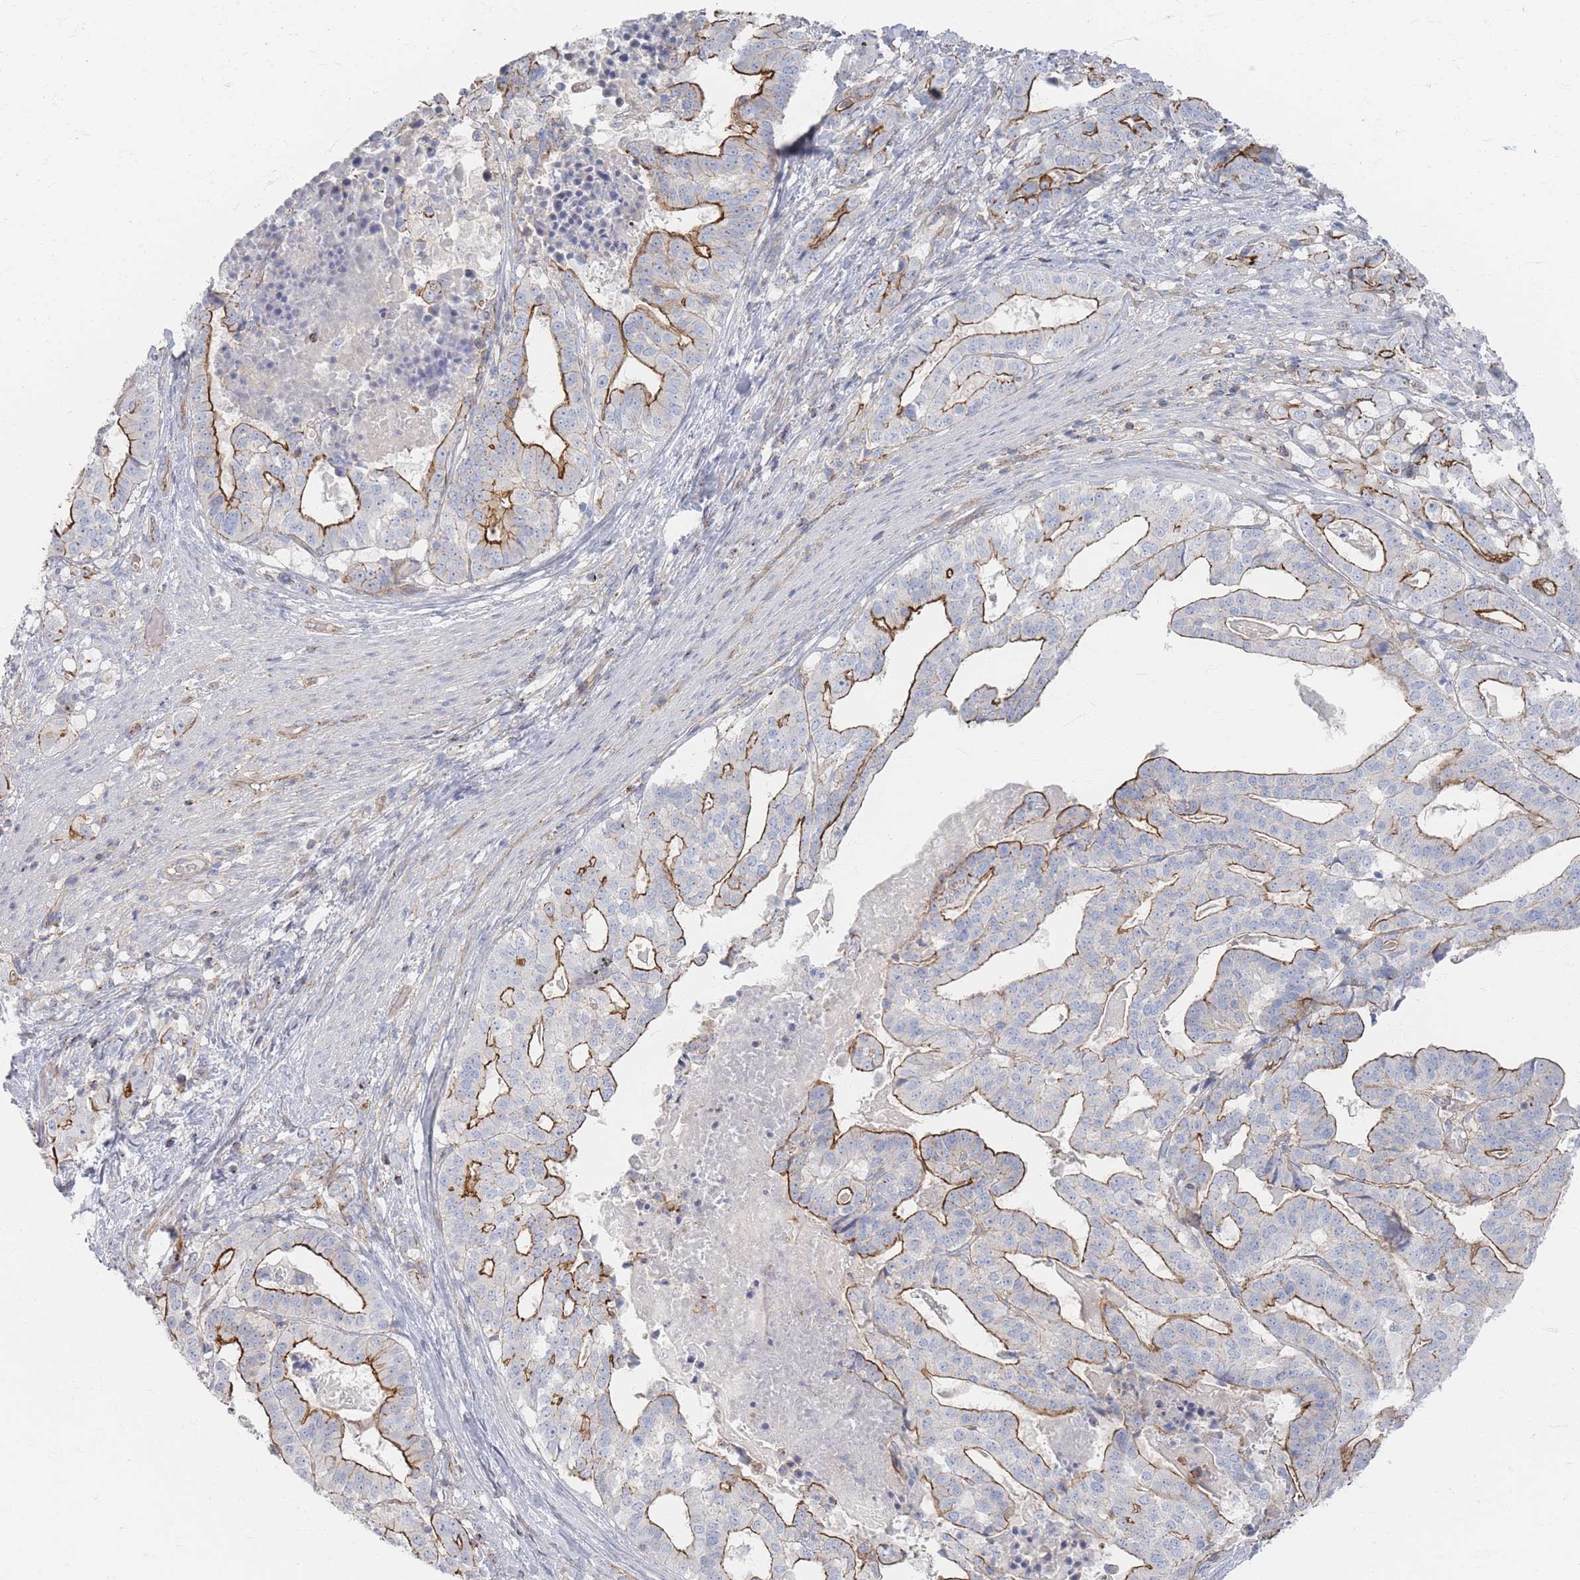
{"staining": {"intensity": "strong", "quantity": "25%-75%", "location": "cytoplasmic/membranous"}, "tissue": "stomach cancer", "cell_type": "Tumor cells", "image_type": "cancer", "snomed": [{"axis": "morphology", "description": "Adenocarcinoma, NOS"}, {"axis": "topography", "description": "Stomach"}], "caption": "Immunohistochemical staining of human adenocarcinoma (stomach) demonstrates high levels of strong cytoplasmic/membranous protein staining in about 25%-75% of tumor cells.", "gene": "GNB1", "patient": {"sex": "male", "age": 48}}